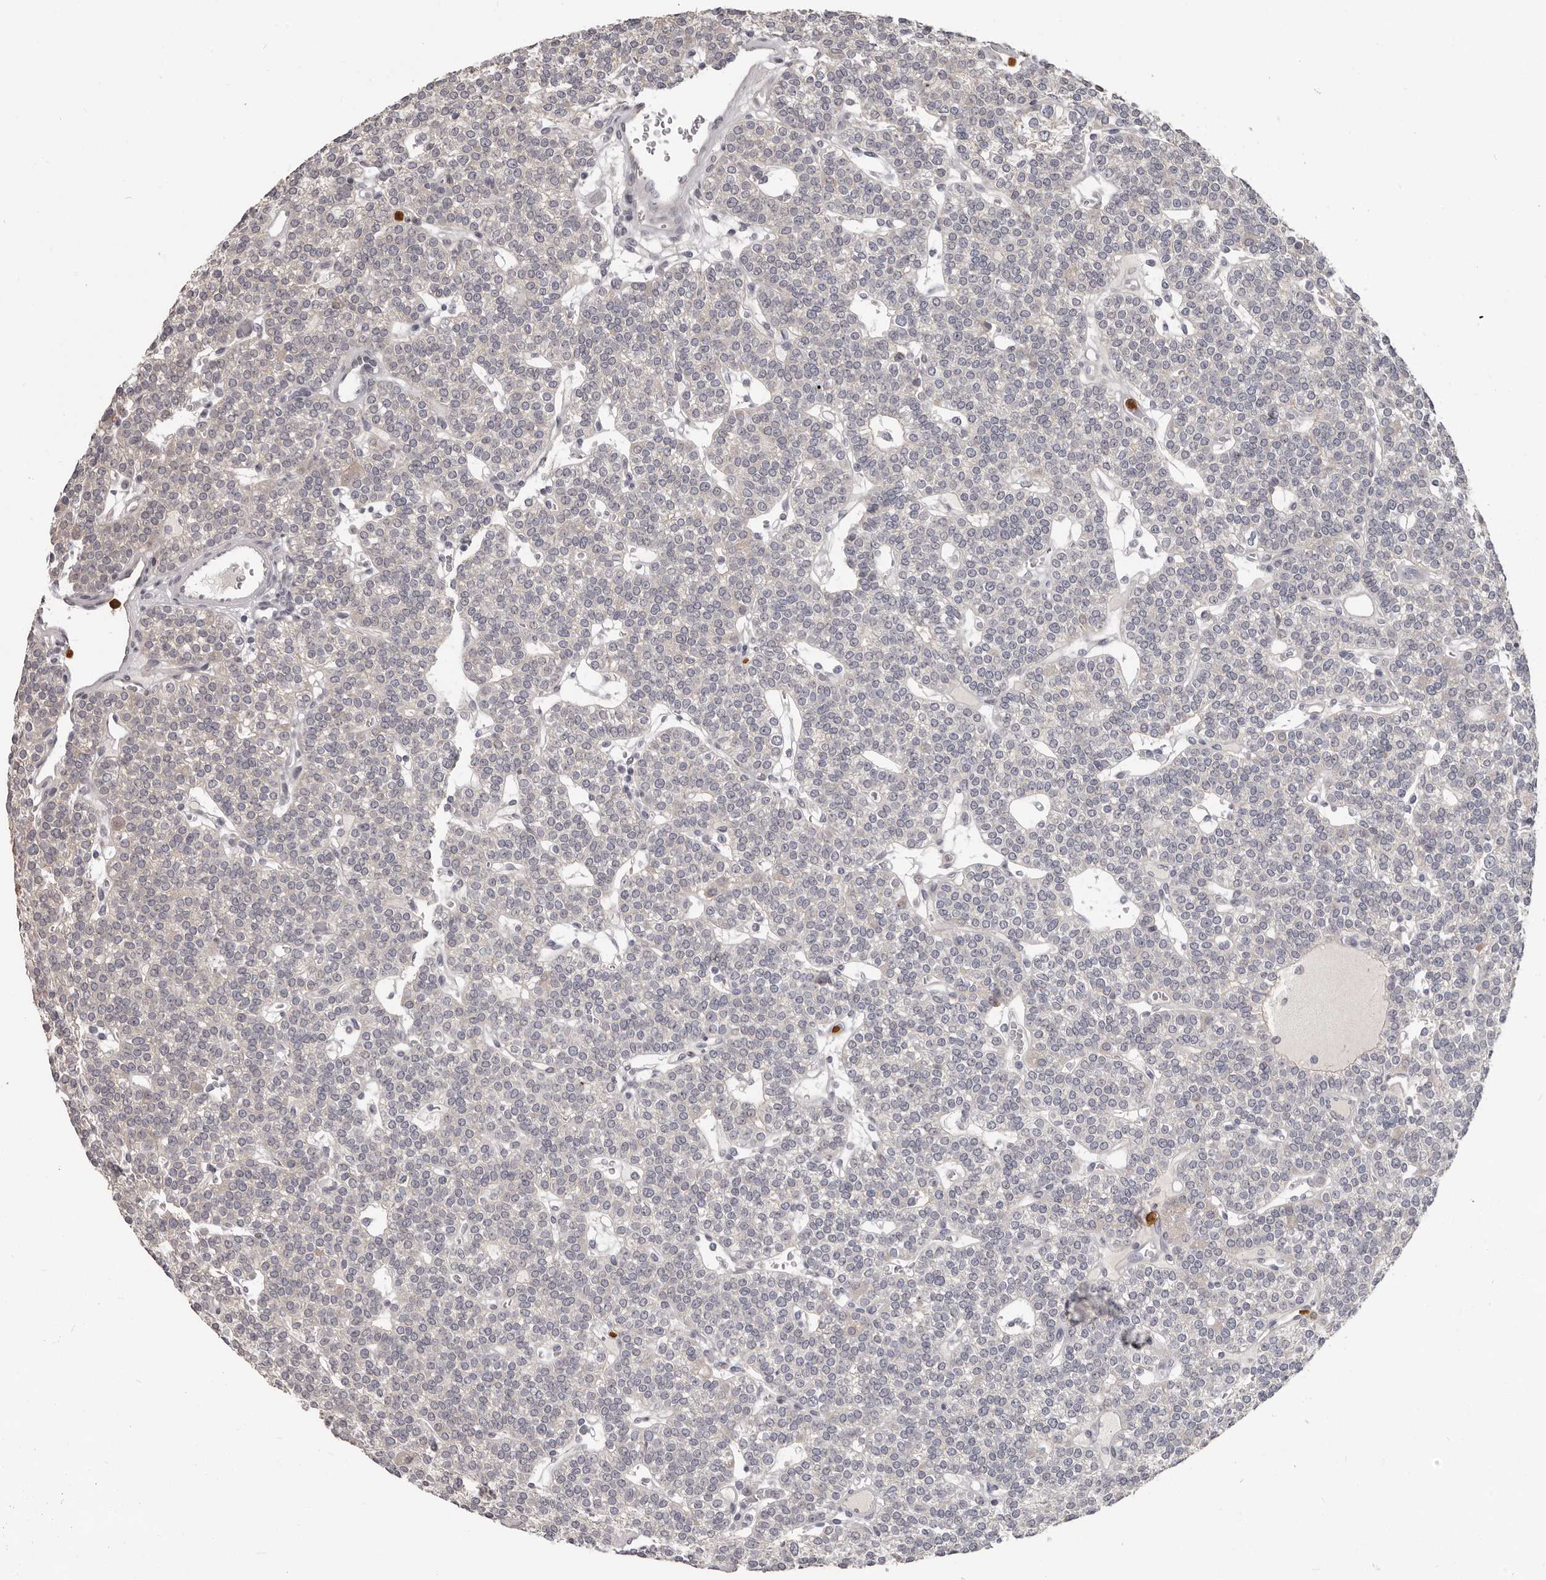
{"staining": {"intensity": "negative", "quantity": "none", "location": "none"}, "tissue": "parathyroid gland", "cell_type": "Glandular cells", "image_type": "normal", "snomed": [{"axis": "morphology", "description": "Normal tissue, NOS"}, {"axis": "topography", "description": "Parathyroid gland"}], "caption": "The histopathology image reveals no staining of glandular cells in benign parathyroid gland.", "gene": "GPR157", "patient": {"sex": "male", "age": 83}}